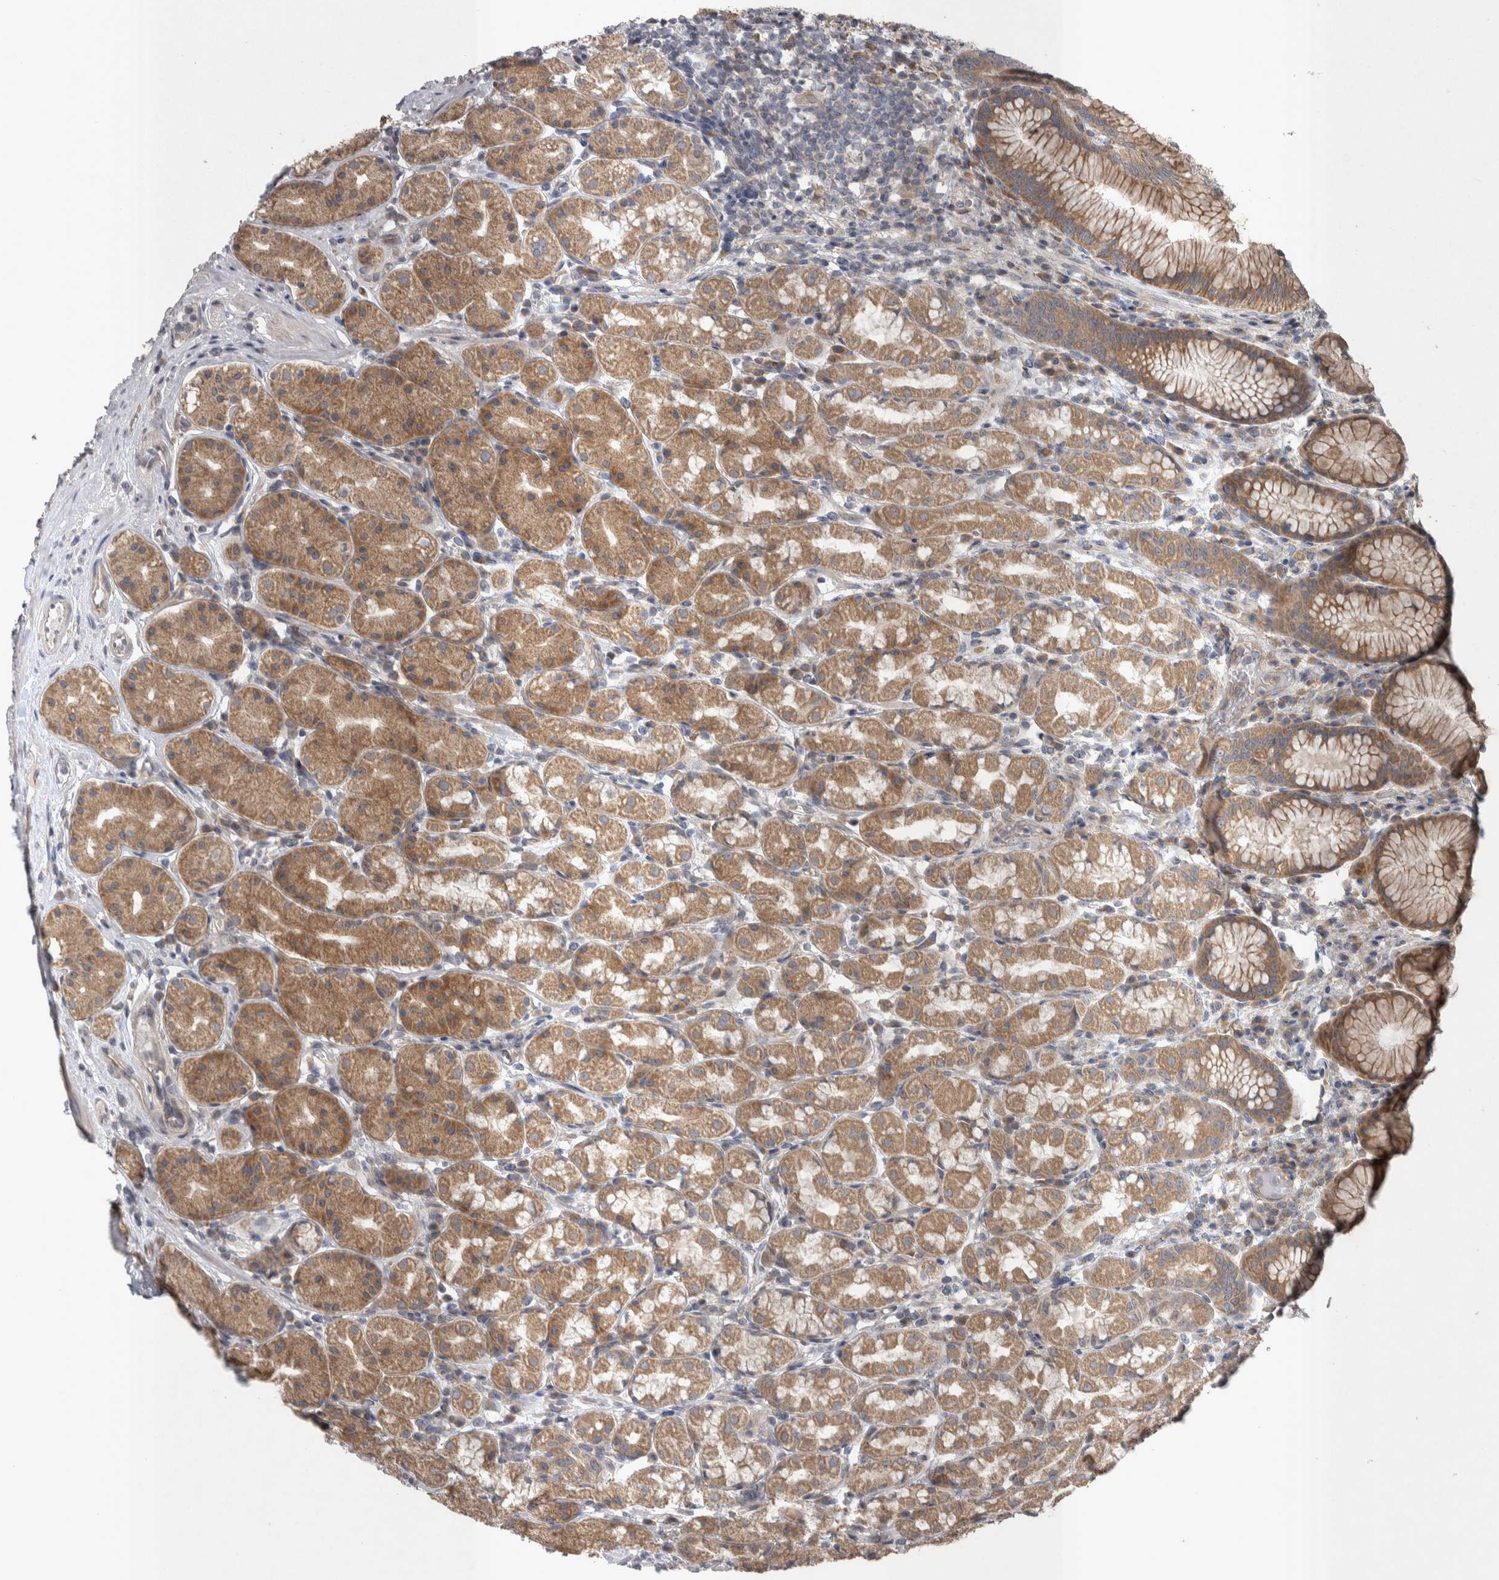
{"staining": {"intensity": "moderate", "quantity": ">75%", "location": "cytoplasmic/membranous"}, "tissue": "stomach", "cell_type": "Glandular cells", "image_type": "normal", "snomed": [{"axis": "morphology", "description": "Normal tissue, NOS"}, {"axis": "topography", "description": "Stomach, lower"}], "caption": "Immunohistochemical staining of benign stomach exhibits >75% levels of moderate cytoplasmic/membranous protein positivity in about >75% of glandular cells.", "gene": "SRP68", "patient": {"sex": "female", "age": 56}}